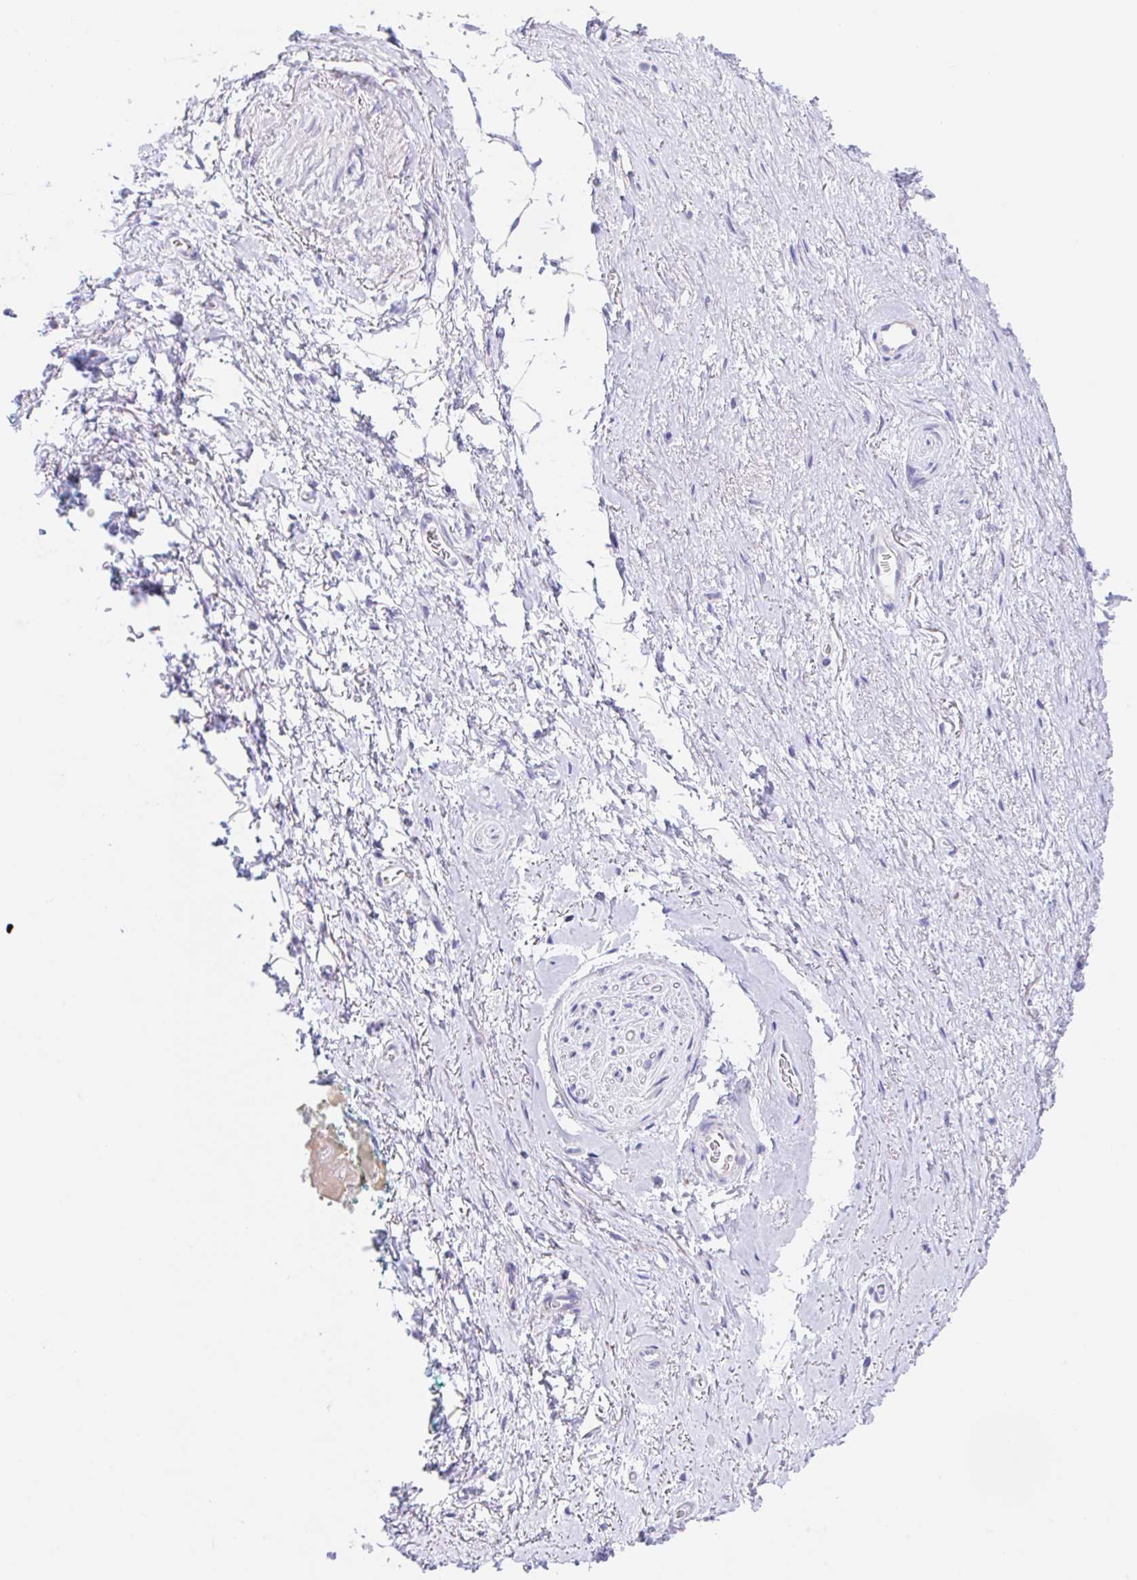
{"staining": {"intensity": "negative", "quantity": "none", "location": "none"}, "tissue": "adipose tissue", "cell_type": "Adipocytes", "image_type": "normal", "snomed": [{"axis": "morphology", "description": "Normal tissue, NOS"}, {"axis": "topography", "description": "Vulva"}, {"axis": "topography", "description": "Peripheral nerve tissue"}], "caption": "This is an IHC histopathology image of normal human adipose tissue. There is no positivity in adipocytes.", "gene": "ANKRD9", "patient": {"sex": "female", "age": 66}}